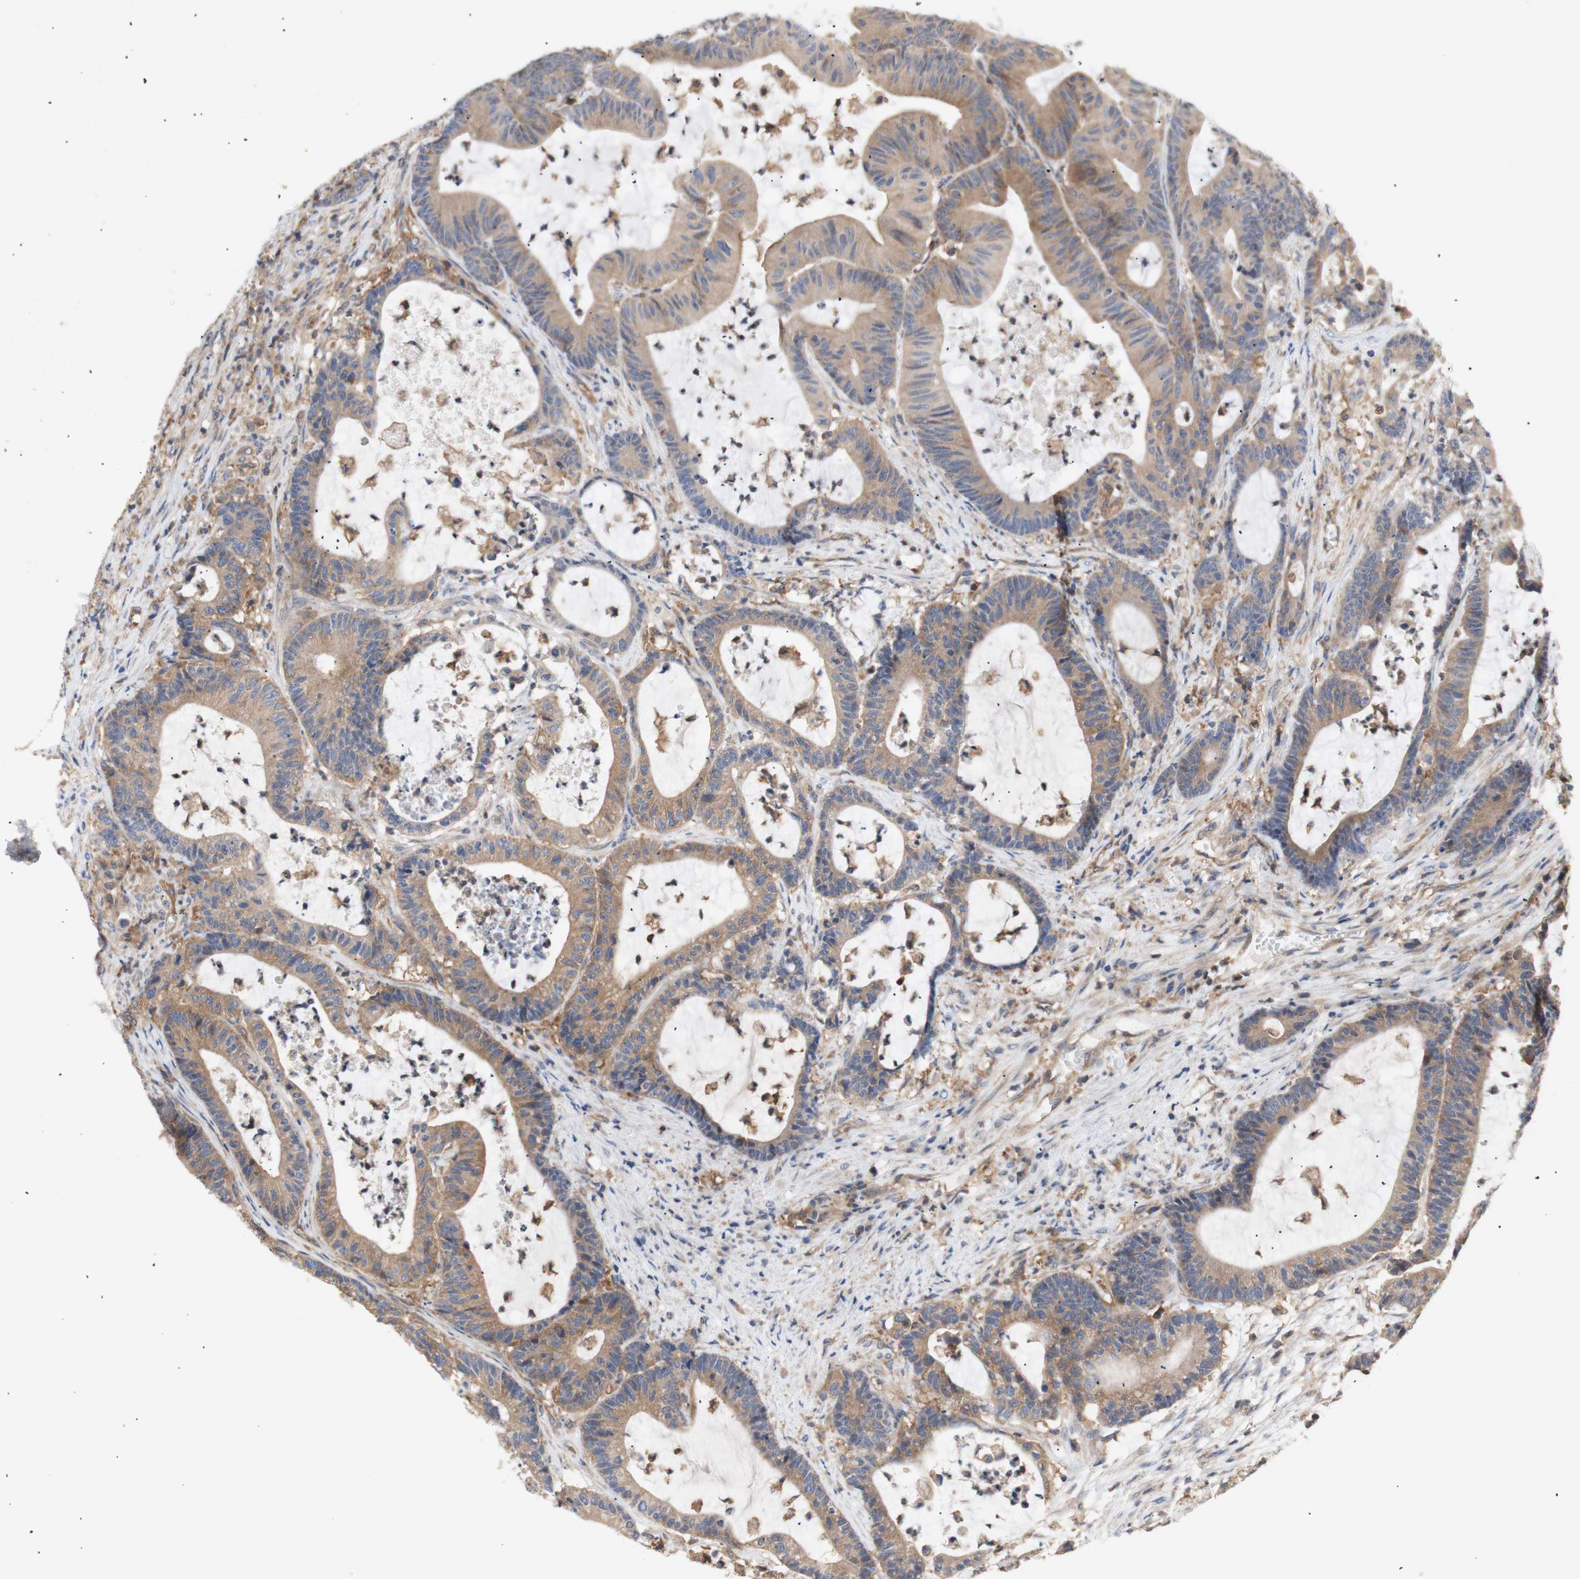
{"staining": {"intensity": "moderate", "quantity": ">75%", "location": "cytoplasmic/membranous"}, "tissue": "colorectal cancer", "cell_type": "Tumor cells", "image_type": "cancer", "snomed": [{"axis": "morphology", "description": "Adenocarcinoma, NOS"}, {"axis": "topography", "description": "Colon"}], "caption": "Immunohistochemical staining of human colorectal cancer (adenocarcinoma) shows medium levels of moderate cytoplasmic/membranous protein expression in approximately >75% of tumor cells.", "gene": "IKBKG", "patient": {"sex": "female", "age": 84}}